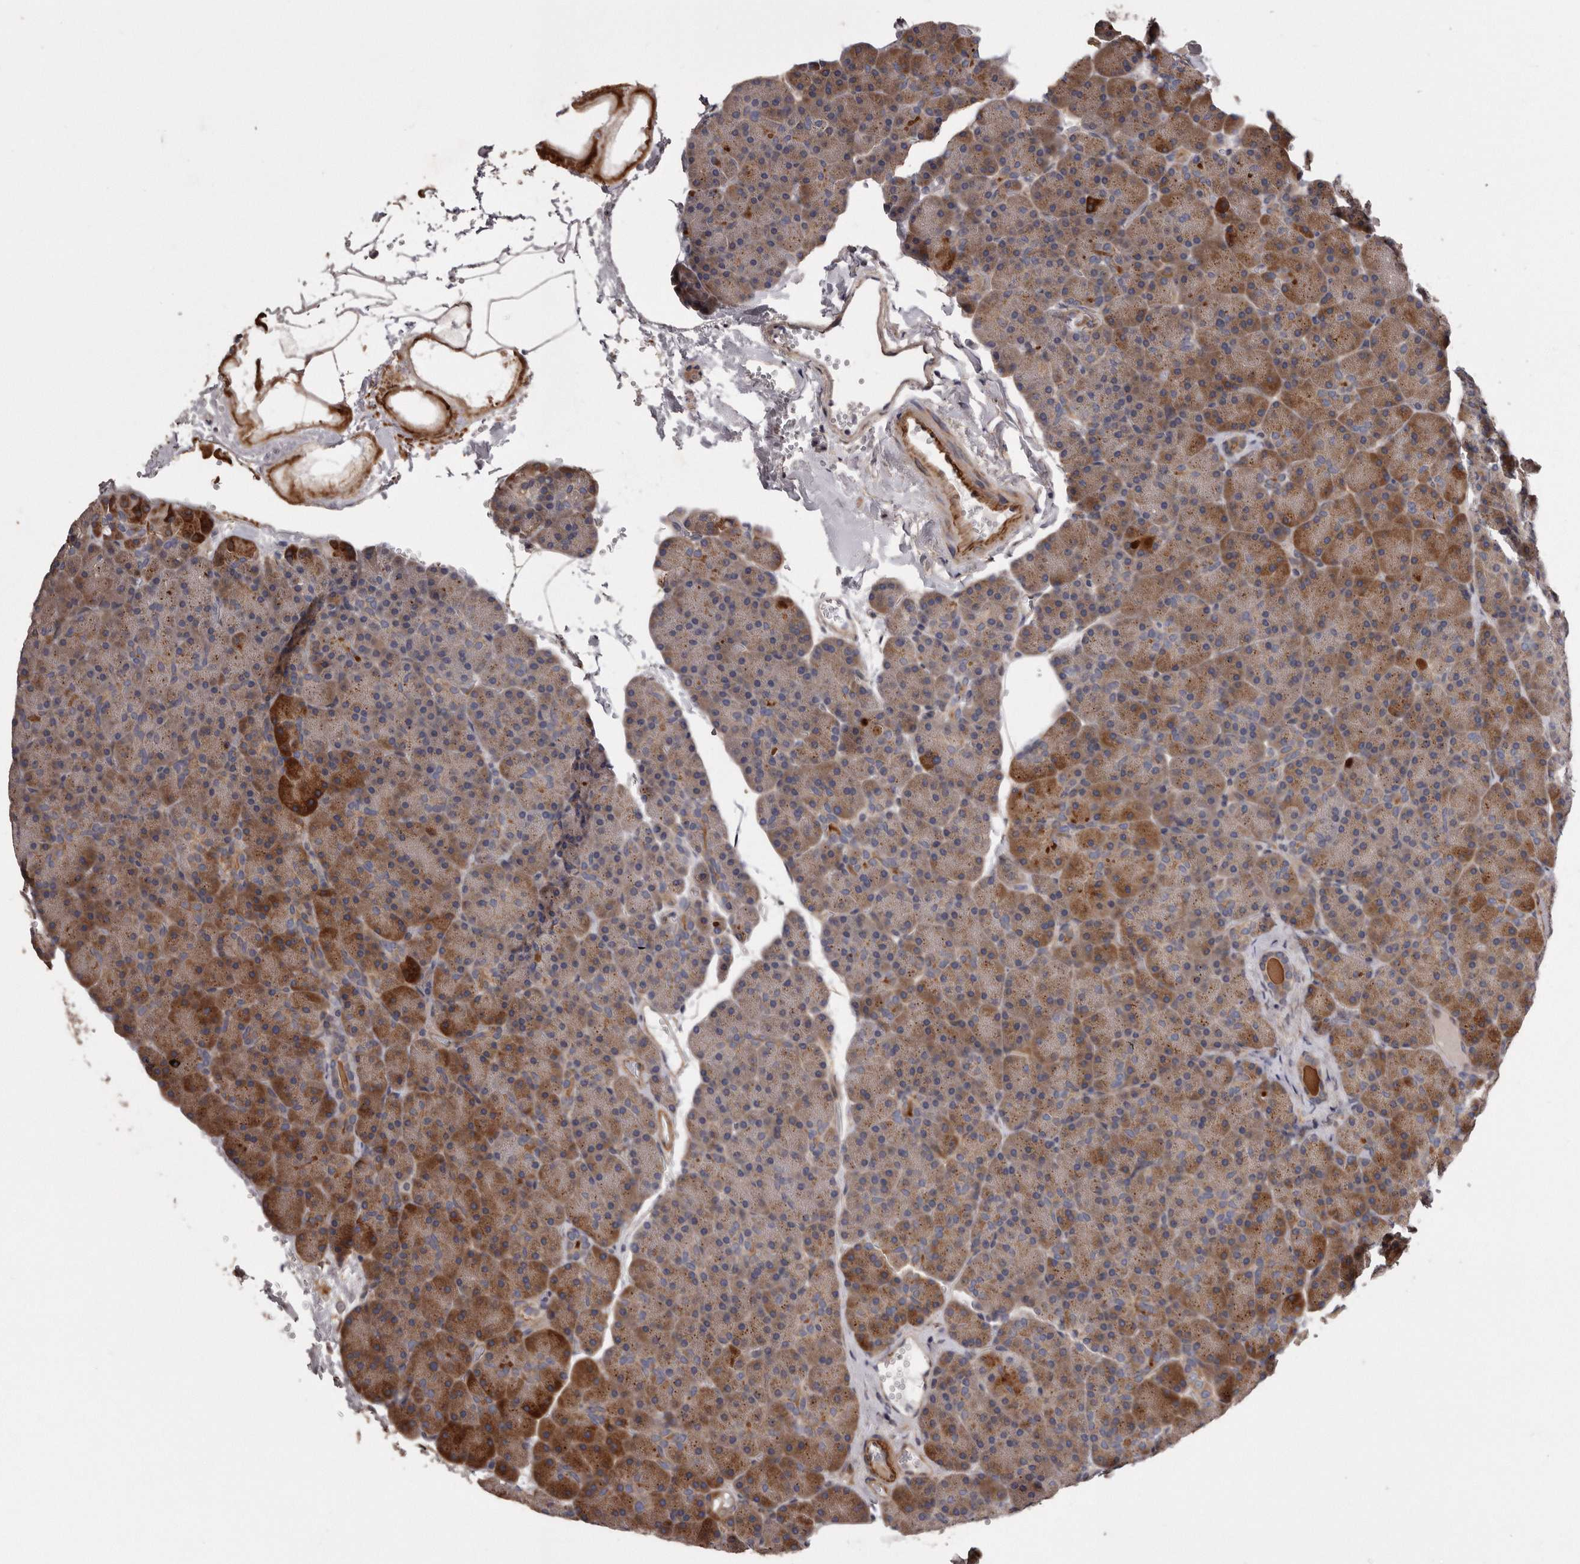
{"staining": {"intensity": "strong", "quantity": "25%-75%", "location": "cytoplasmic/membranous"}, "tissue": "pancreas", "cell_type": "Exocrine glandular cells", "image_type": "normal", "snomed": [{"axis": "morphology", "description": "Normal tissue, NOS"}, {"axis": "morphology", "description": "Carcinoid, malignant, NOS"}, {"axis": "topography", "description": "Pancreas"}], "caption": "High-magnification brightfield microscopy of benign pancreas stained with DAB (3,3'-diaminobenzidine) (brown) and counterstained with hematoxylin (blue). exocrine glandular cells exhibit strong cytoplasmic/membranous positivity is identified in about25%-75% of cells.", "gene": "ARMCX1", "patient": {"sex": "female", "age": 35}}